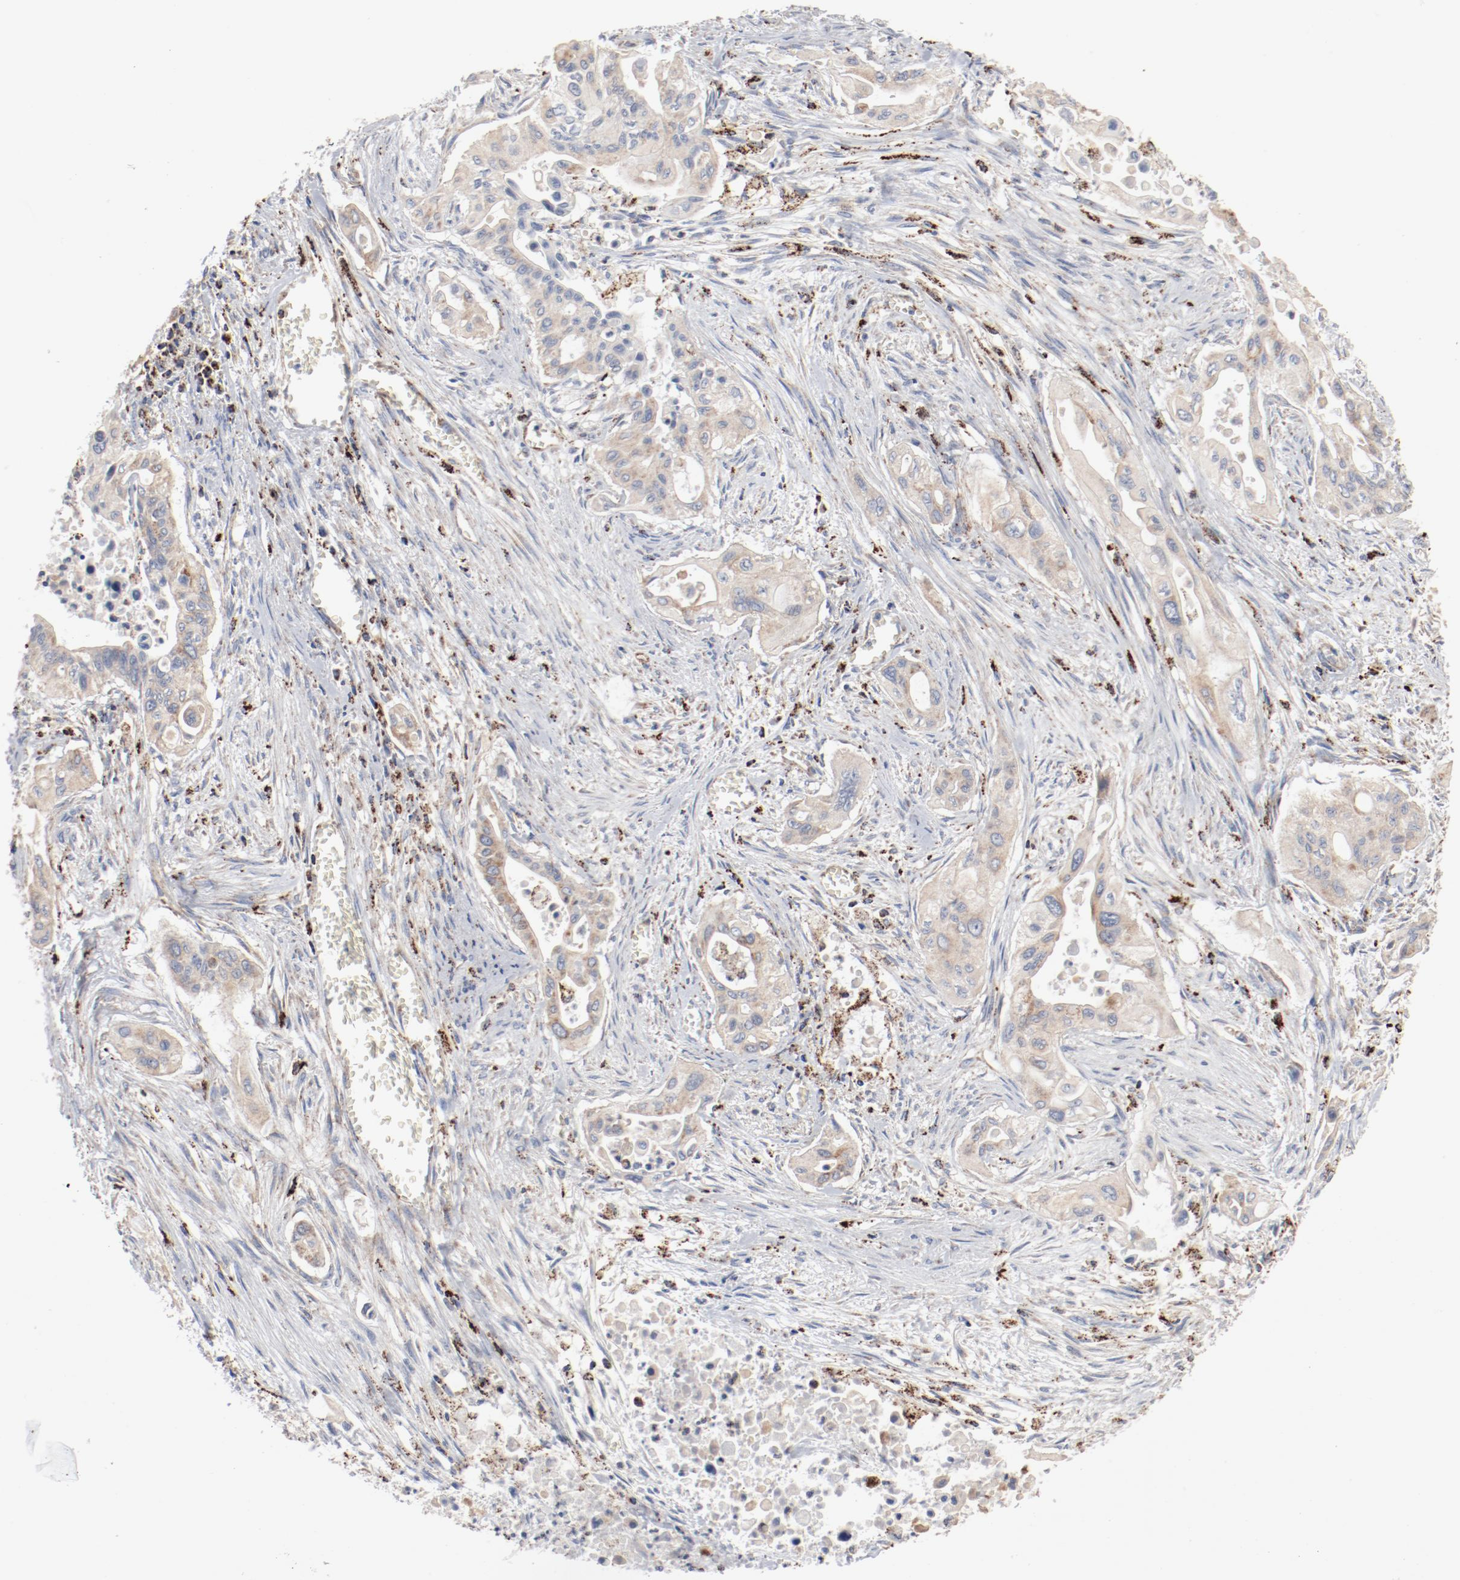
{"staining": {"intensity": "weak", "quantity": ">75%", "location": "cytoplasmic/membranous"}, "tissue": "pancreatic cancer", "cell_type": "Tumor cells", "image_type": "cancer", "snomed": [{"axis": "morphology", "description": "Adenocarcinoma, NOS"}, {"axis": "topography", "description": "Pancreas"}], "caption": "DAB (3,3'-diaminobenzidine) immunohistochemical staining of adenocarcinoma (pancreatic) displays weak cytoplasmic/membranous protein positivity in about >75% of tumor cells.", "gene": "SETD3", "patient": {"sex": "male", "age": 77}}